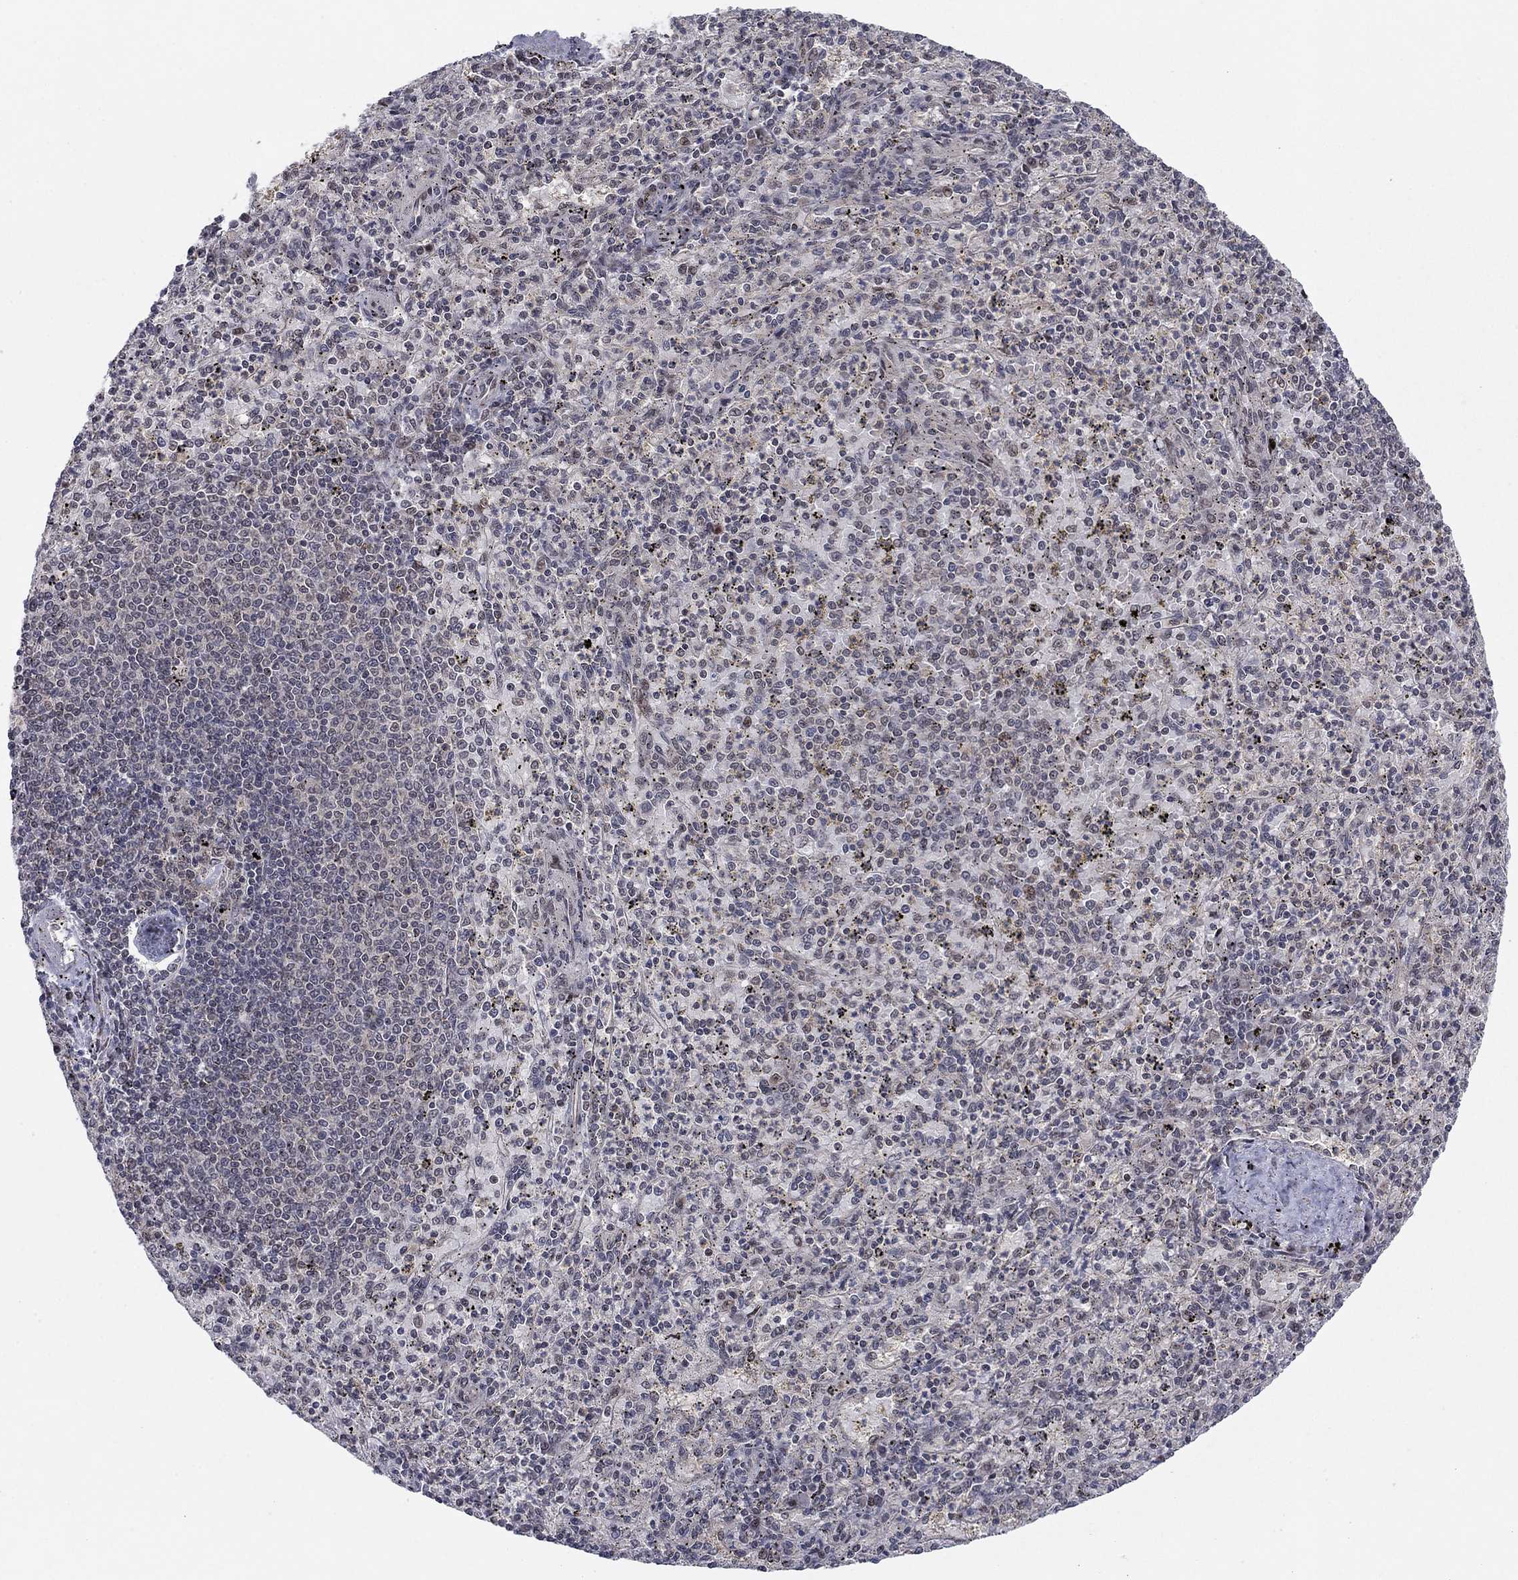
{"staining": {"intensity": "negative", "quantity": "none", "location": "none"}, "tissue": "spleen", "cell_type": "Cells in red pulp", "image_type": "normal", "snomed": [{"axis": "morphology", "description": "Normal tissue, NOS"}, {"axis": "topography", "description": "Spleen"}], "caption": "A histopathology image of human spleen is negative for staining in cells in red pulp. (DAB immunohistochemistry visualized using brightfield microscopy, high magnification).", "gene": "PSMC1", "patient": {"sex": "male", "age": 60}}